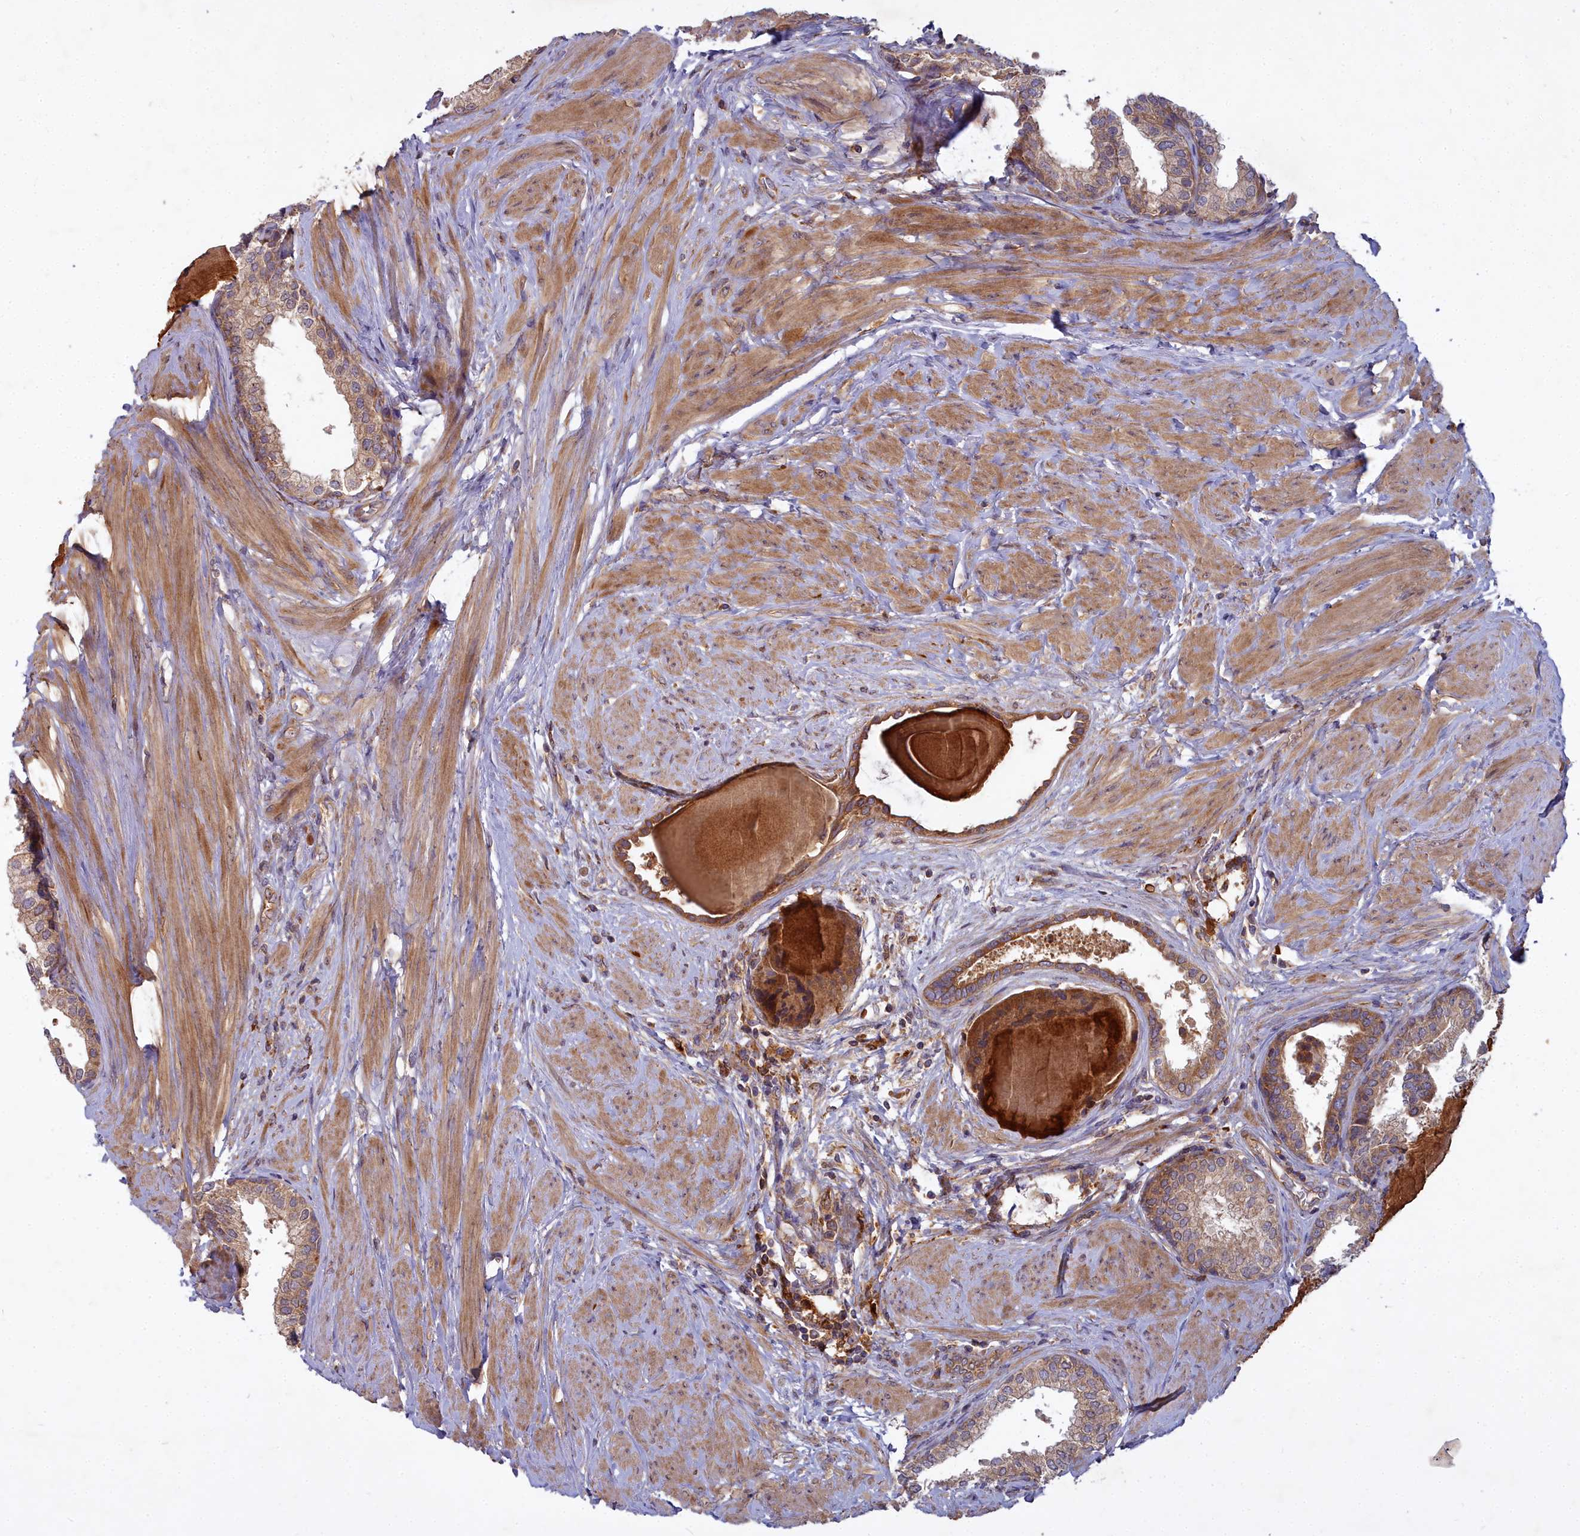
{"staining": {"intensity": "moderate", "quantity": ">75%", "location": "cytoplasmic/membranous"}, "tissue": "prostate", "cell_type": "Glandular cells", "image_type": "normal", "snomed": [{"axis": "morphology", "description": "Normal tissue, NOS"}, {"axis": "topography", "description": "Prostate"}], "caption": "A brown stain shows moderate cytoplasmic/membranous staining of a protein in glandular cells of benign prostate.", "gene": "CCDC167", "patient": {"sex": "male", "age": 48}}